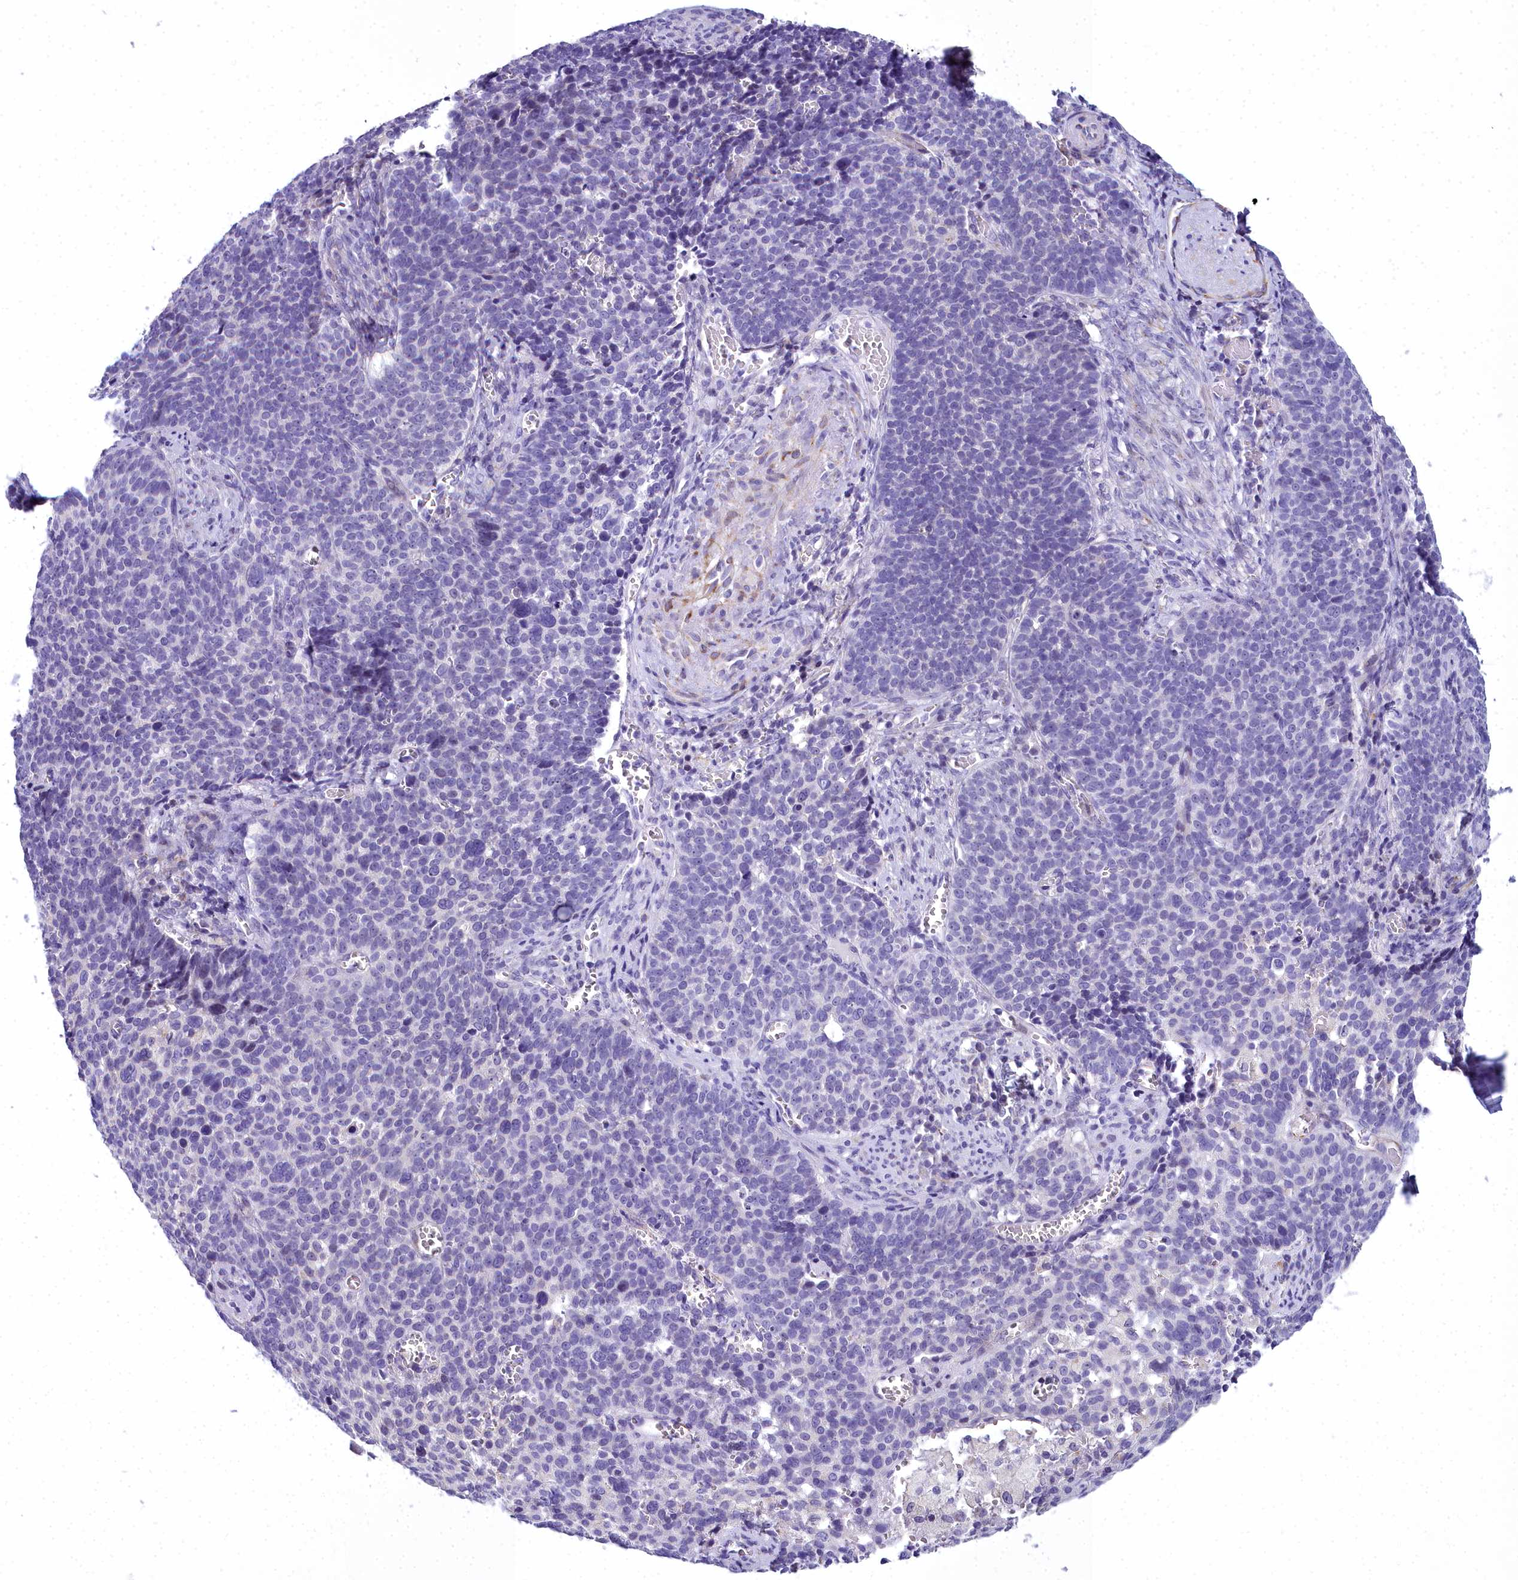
{"staining": {"intensity": "negative", "quantity": "none", "location": "none"}, "tissue": "cervical cancer", "cell_type": "Tumor cells", "image_type": "cancer", "snomed": [{"axis": "morphology", "description": "Normal tissue, NOS"}, {"axis": "morphology", "description": "Squamous cell carcinoma, NOS"}, {"axis": "topography", "description": "Cervix"}], "caption": "Micrograph shows no protein positivity in tumor cells of squamous cell carcinoma (cervical) tissue. (Brightfield microscopy of DAB immunohistochemistry (IHC) at high magnification).", "gene": "TIMM22", "patient": {"sex": "female", "age": 39}}